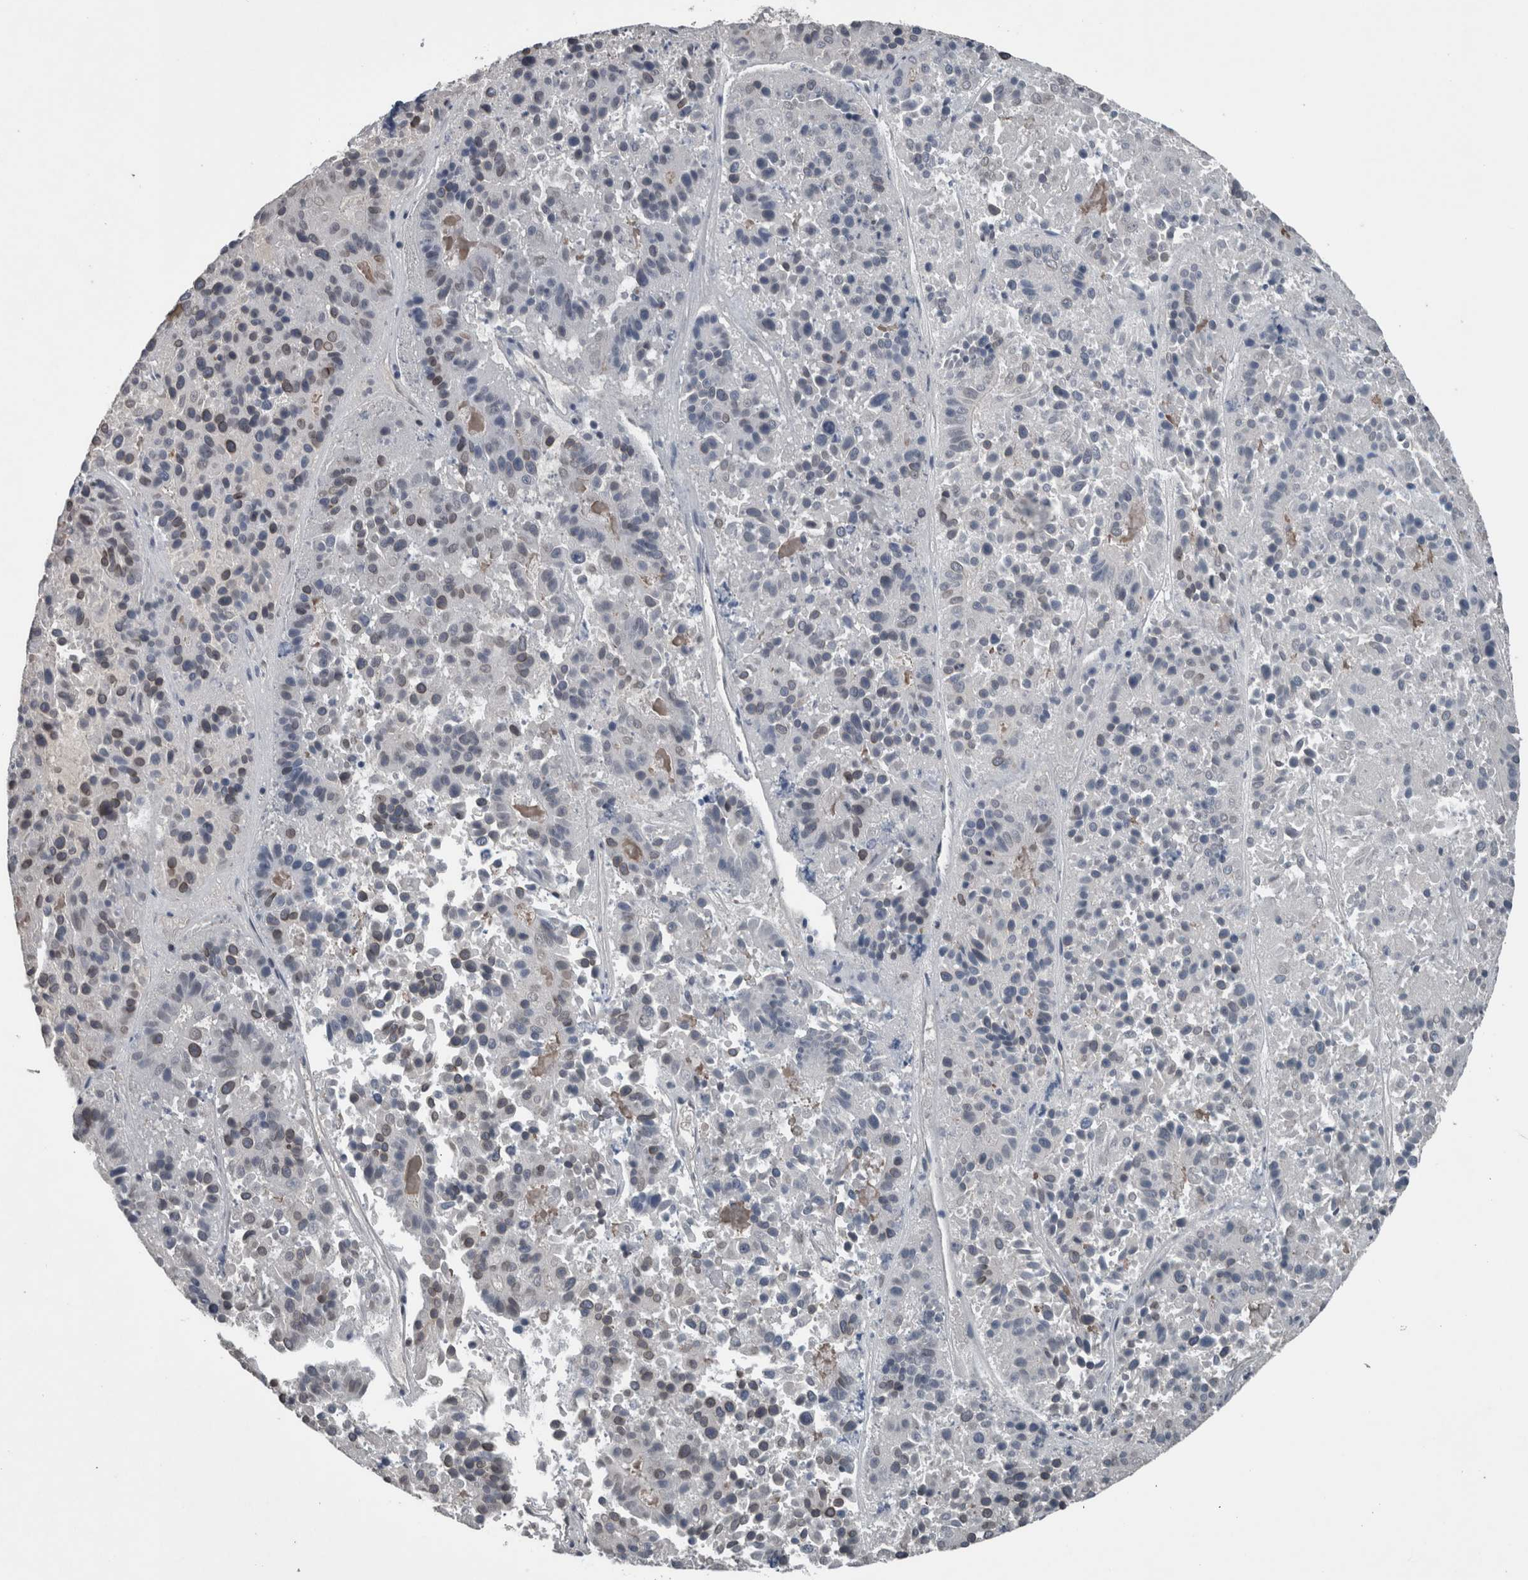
{"staining": {"intensity": "strong", "quantity": "<25%", "location": "cytoplasmic/membranous,nuclear"}, "tissue": "pancreatic cancer", "cell_type": "Tumor cells", "image_type": "cancer", "snomed": [{"axis": "morphology", "description": "Adenocarcinoma, NOS"}, {"axis": "topography", "description": "Pancreas"}], "caption": "A medium amount of strong cytoplasmic/membranous and nuclear positivity is present in about <25% of tumor cells in pancreatic cancer tissue. (brown staining indicates protein expression, while blue staining denotes nuclei).", "gene": "RANBP2", "patient": {"sex": "male", "age": 50}}